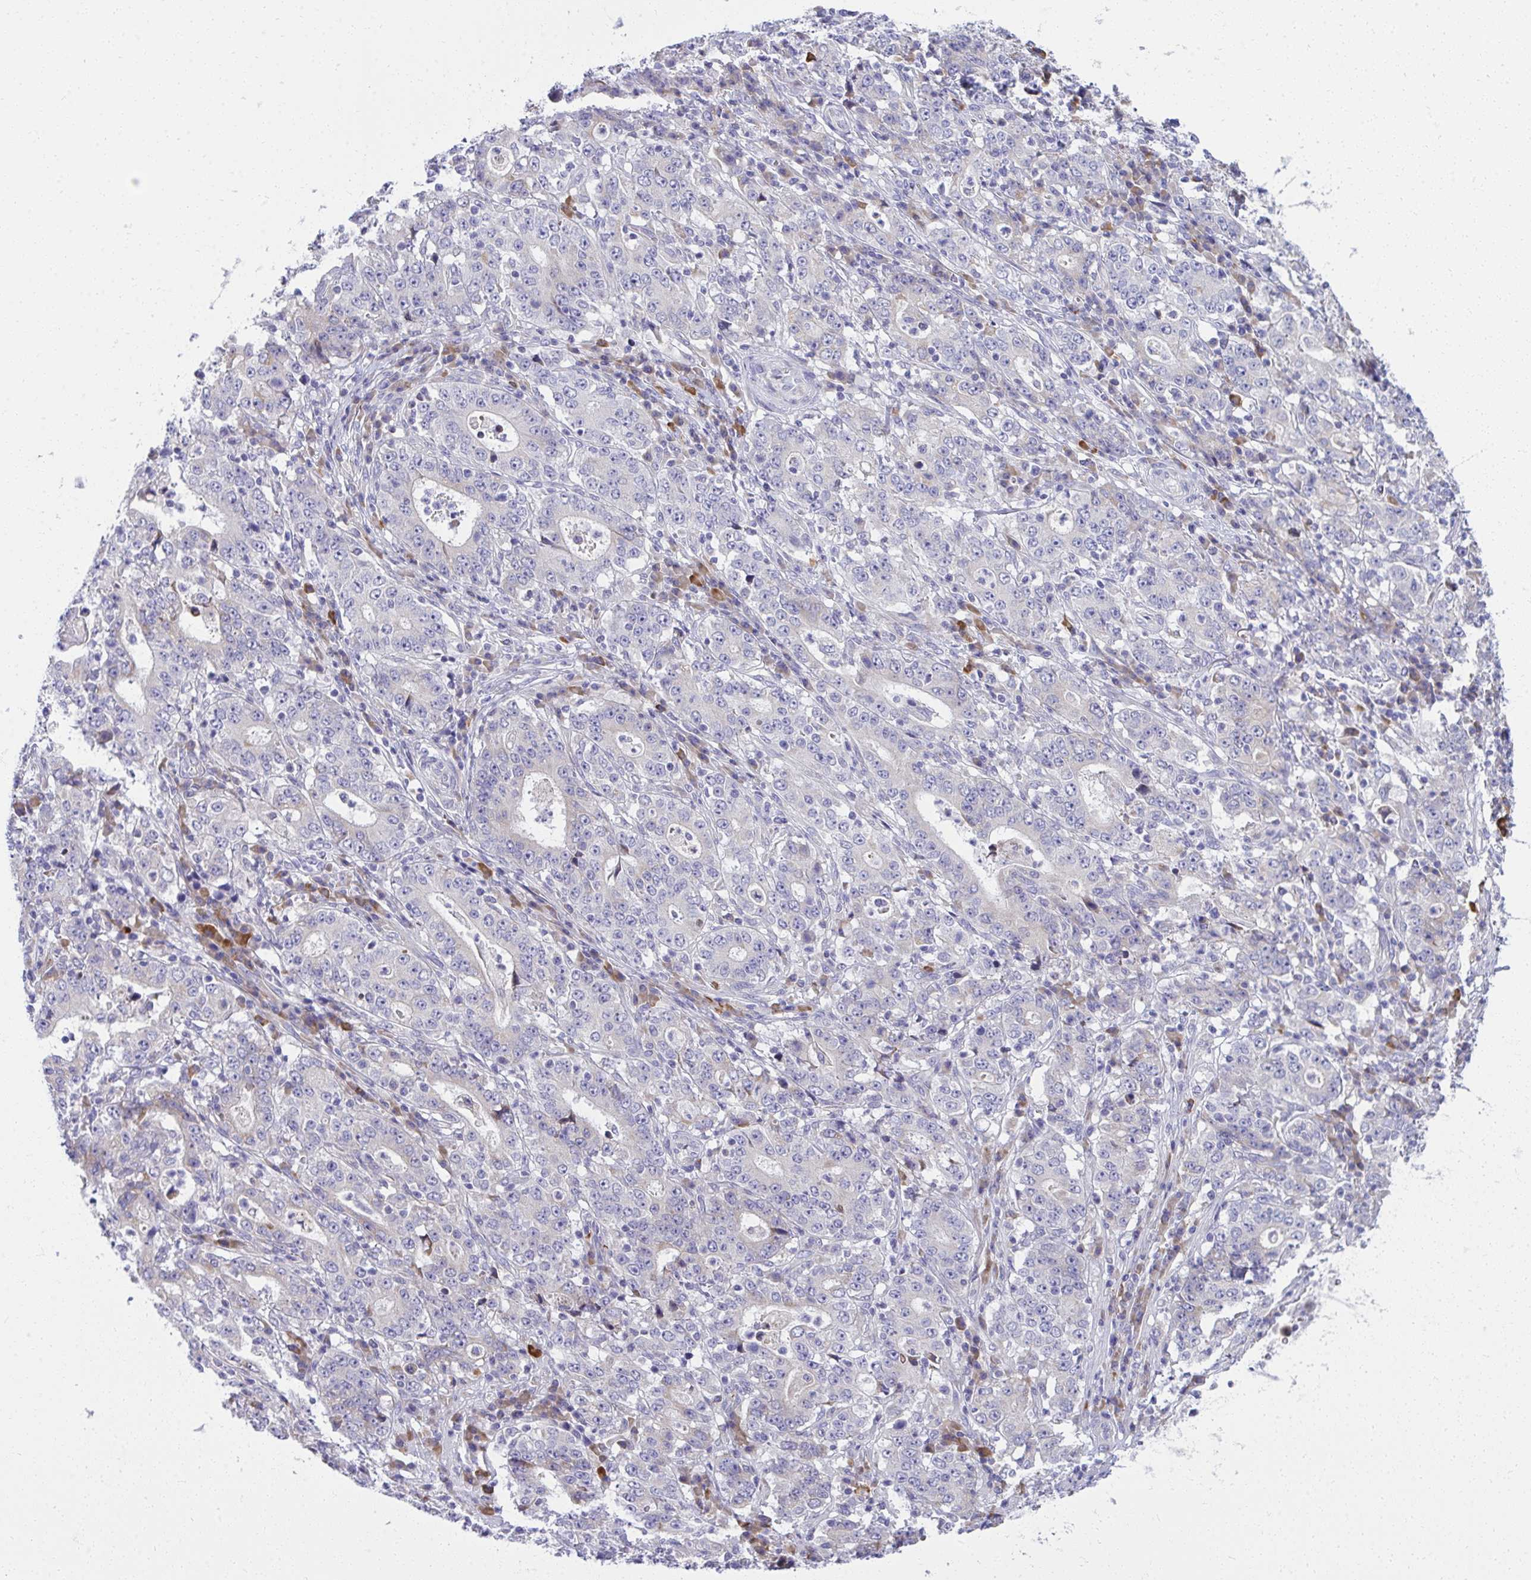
{"staining": {"intensity": "negative", "quantity": "none", "location": "none"}, "tissue": "stomach cancer", "cell_type": "Tumor cells", "image_type": "cancer", "snomed": [{"axis": "morphology", "description": "Normal tissue, NOS"}, {"axis": "morphology", "description": "Adenocarcinoma, NOS"}, {"axis": "topography", "description": "Stomach, upper"}, {"axis": "topography", "description": "Stomach"}], "caption": "Immunohistochemistry of human adenocarcinoma (stomach) reveals no expression in tumor cells.", "gene": "FASLG", "patient": {"sex": "male", "age": 59}}